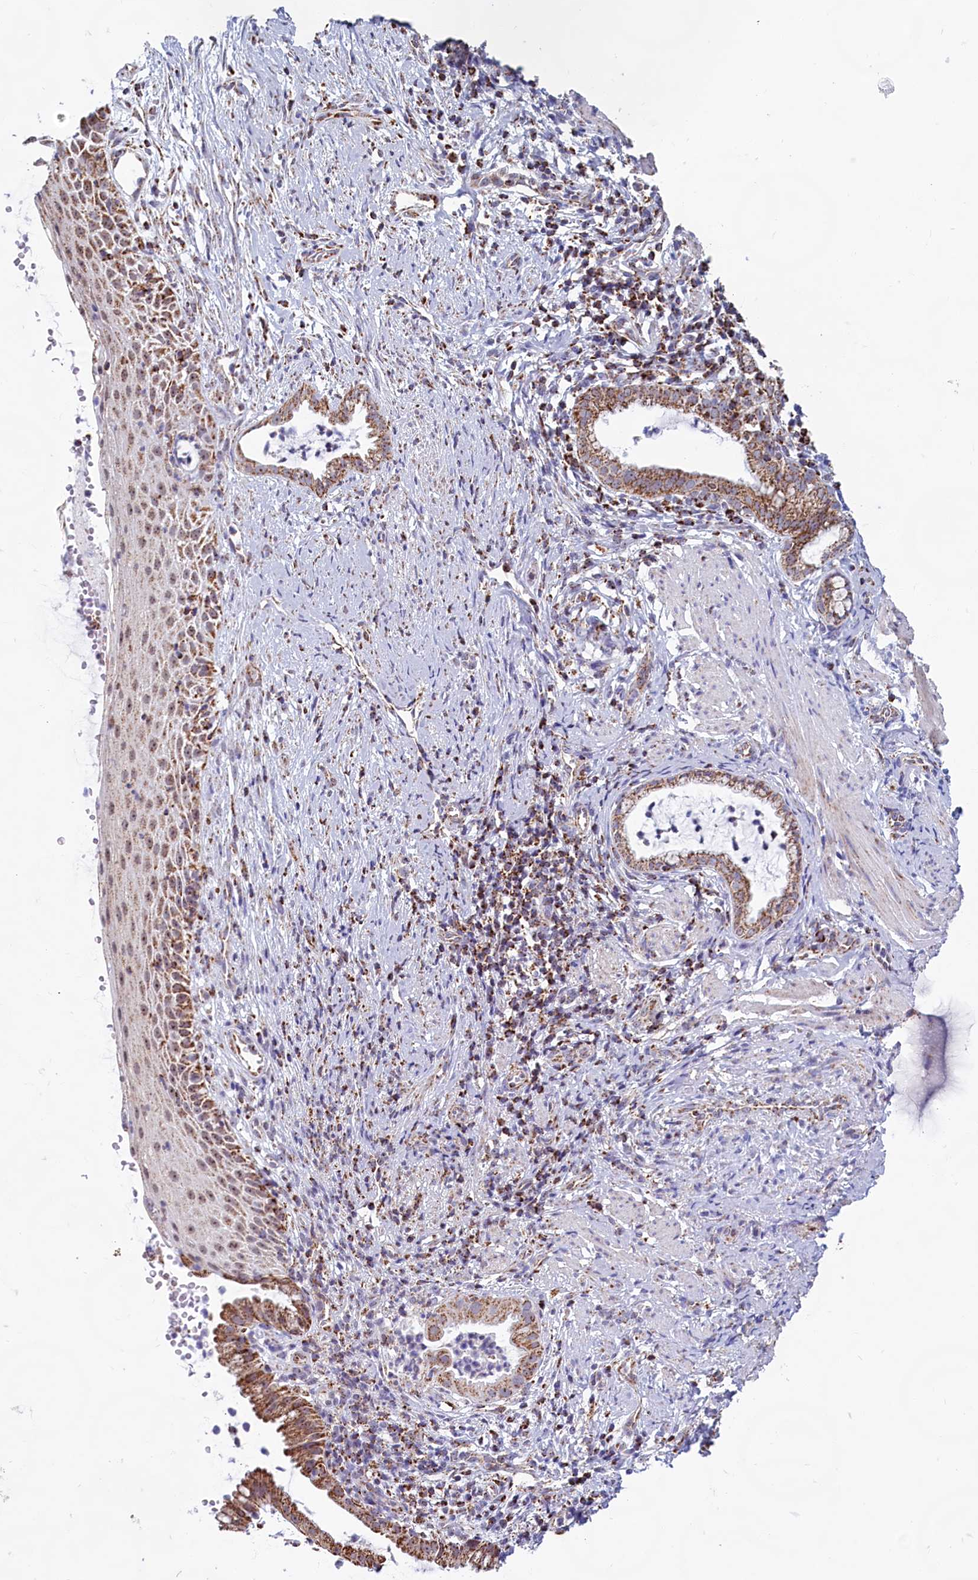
{"staining": {"intensity": "moderate", "quantity": ">75%", "location": "cytoplasmic/membranous"}, "tissue": "cervix", "cell_type": "Glandular cells", "image_type": "normal", "snomed": [{"axis": "morphology", "description": "Normal tissue, NOS"}, {"axis": "topography", "description": "Cervix"}], "caption": "Immunohistochemical staining of unremarkable cervix displays >75% levels of moderate cytoplasmic/membranous protein staining in approximately >75% of glandular cells.", "gene": "C1D", "patient": {"sex": "female", "age": 36}}